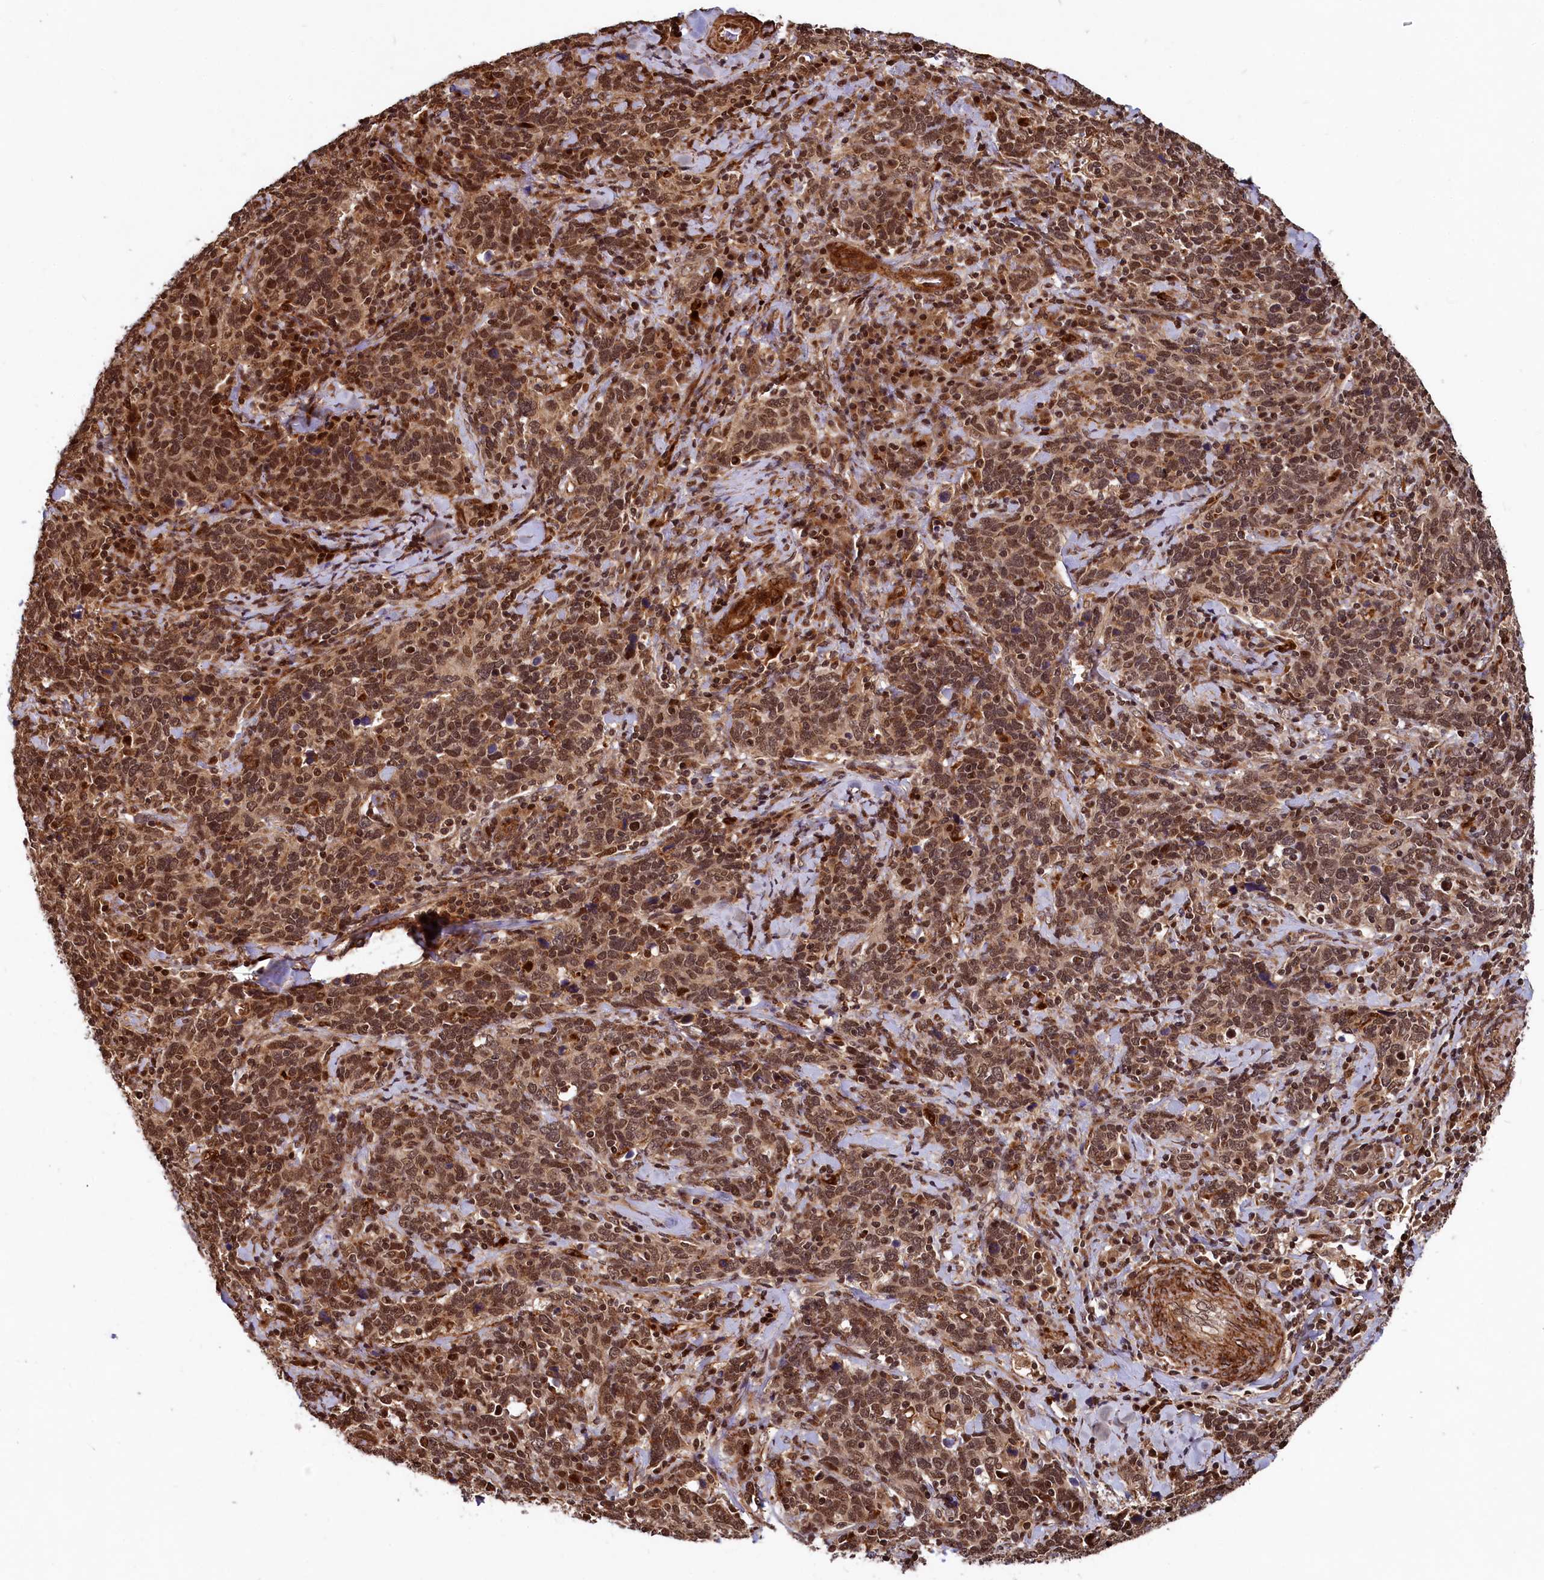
{"staining": {"intensity": "moderate", "quantity": ">75%", "location": "cytoplasmic/membranous,nuclear"}, "tissue": "cervical cancer", "cell_type": "Tumor cells", "image_type": "cancer", "snomed": [{"axis": "morphology", "description": "Squamous cell carcinoma, NOS"}, {"axis": "topography", "description": "Cervix"}], "caption": "Immunohistochemical staining of human squamous cell carcinoma (cervical) displays moderate cytoplasmic/membranous and nuclear protein staining in approximately >75% of tumor cells. (DAB (3,3'-diaminobenzidine) IHC with brightfield microscopy, high magnification).", "gene": "TRIM23", "patient": {"sex": "female", "age": 41}}